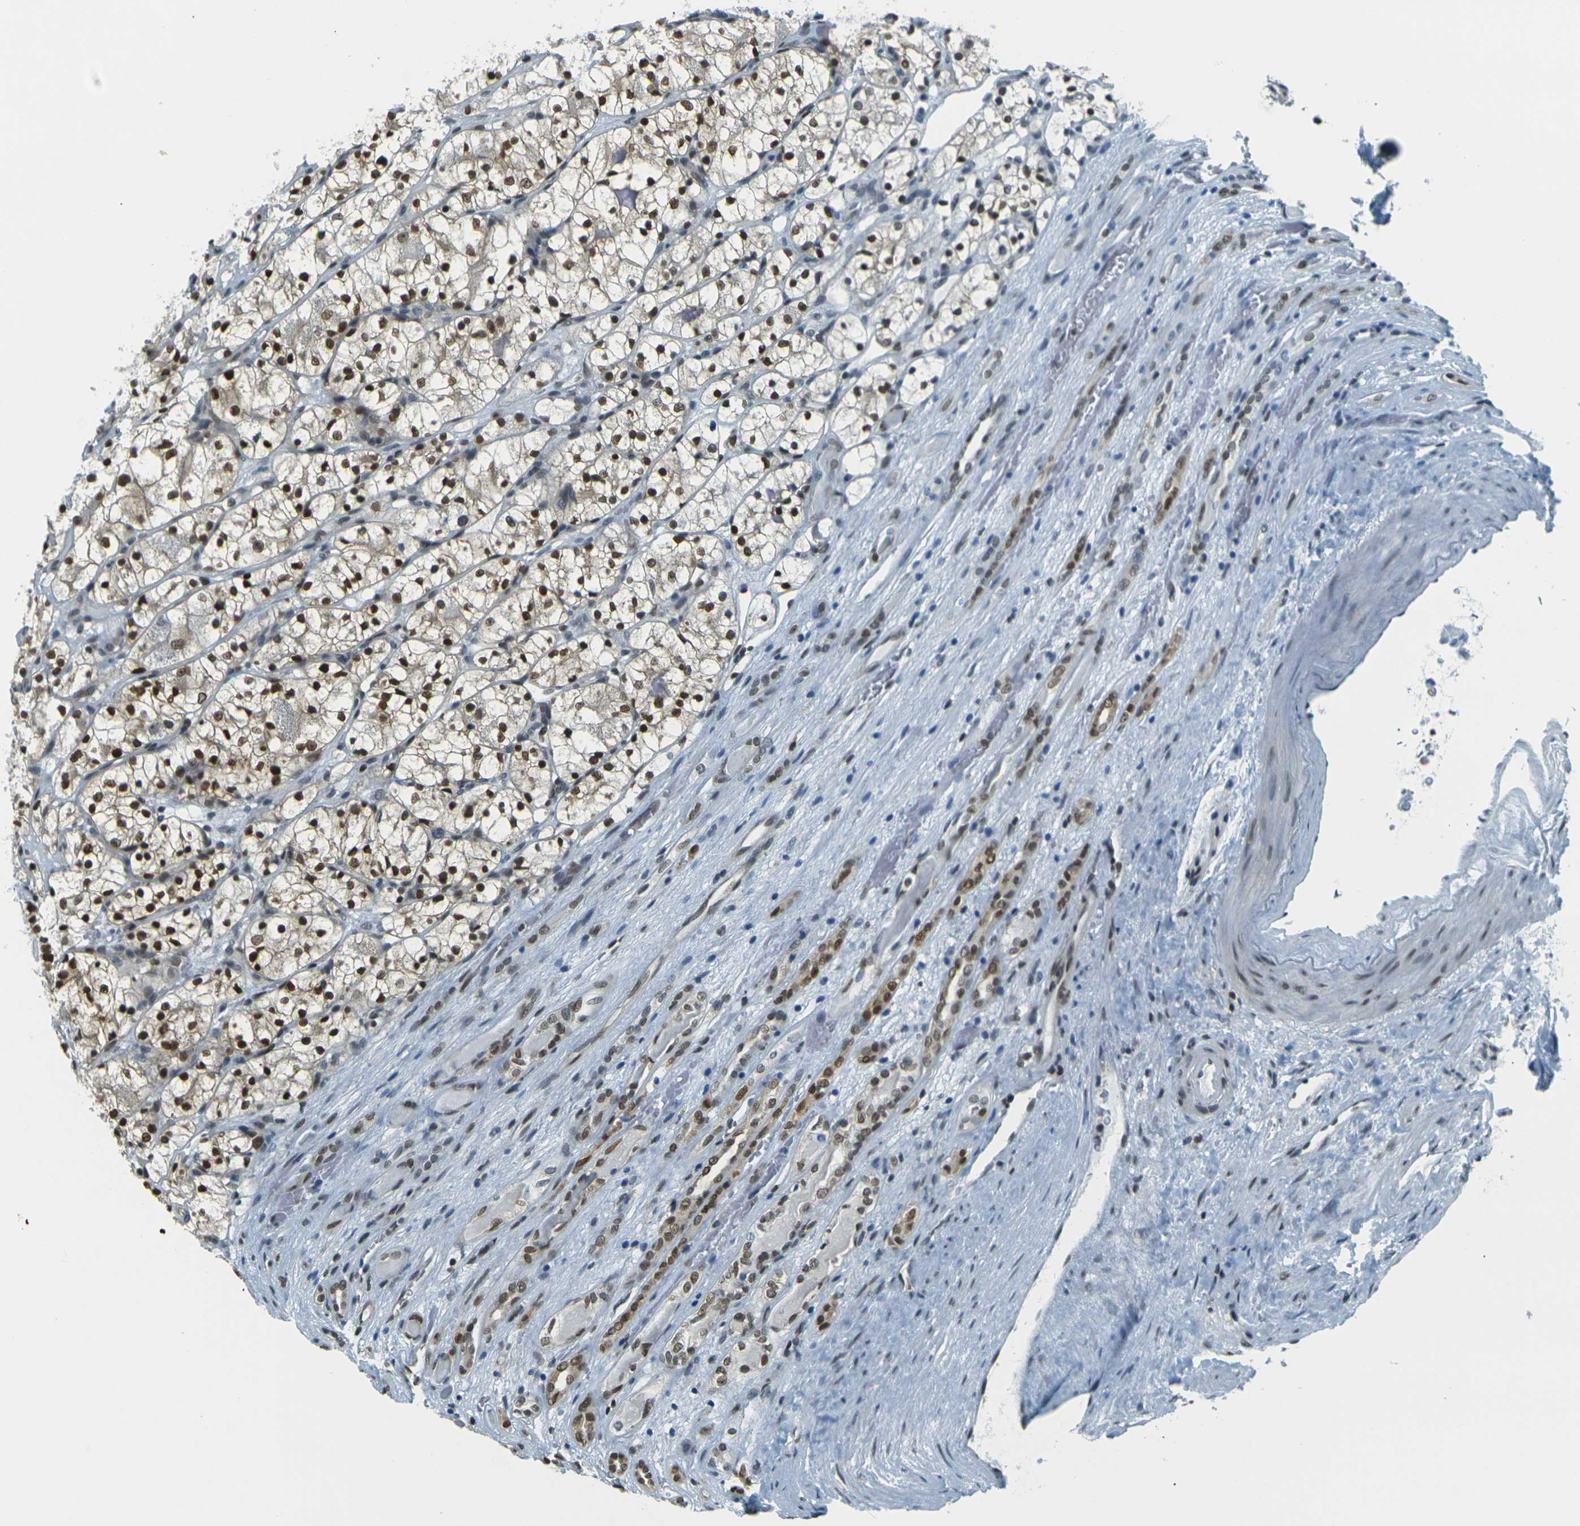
{"staining": {"intensity": "moderate", "quantity": "25%-75%", "location": "nuclear"}, "tissue": "renal cancer", "cell_type": "Tumor cells", "image_type": "cancer", "snomed": [{"axis": "morphology", "description": "Adenocarcinoma, NOS"}, {"axis": "topography", "description": "Kidney"}], "caption": "This image reveals renal adenocarcinoma stained with IHC to label a protein in brown. The nuclear of tumor cells show moderate positivity for the protein. Nuclei are counter-stained blue.", "gene": "NHEJ1", "patient": {"sex": "female", "age": 60}}